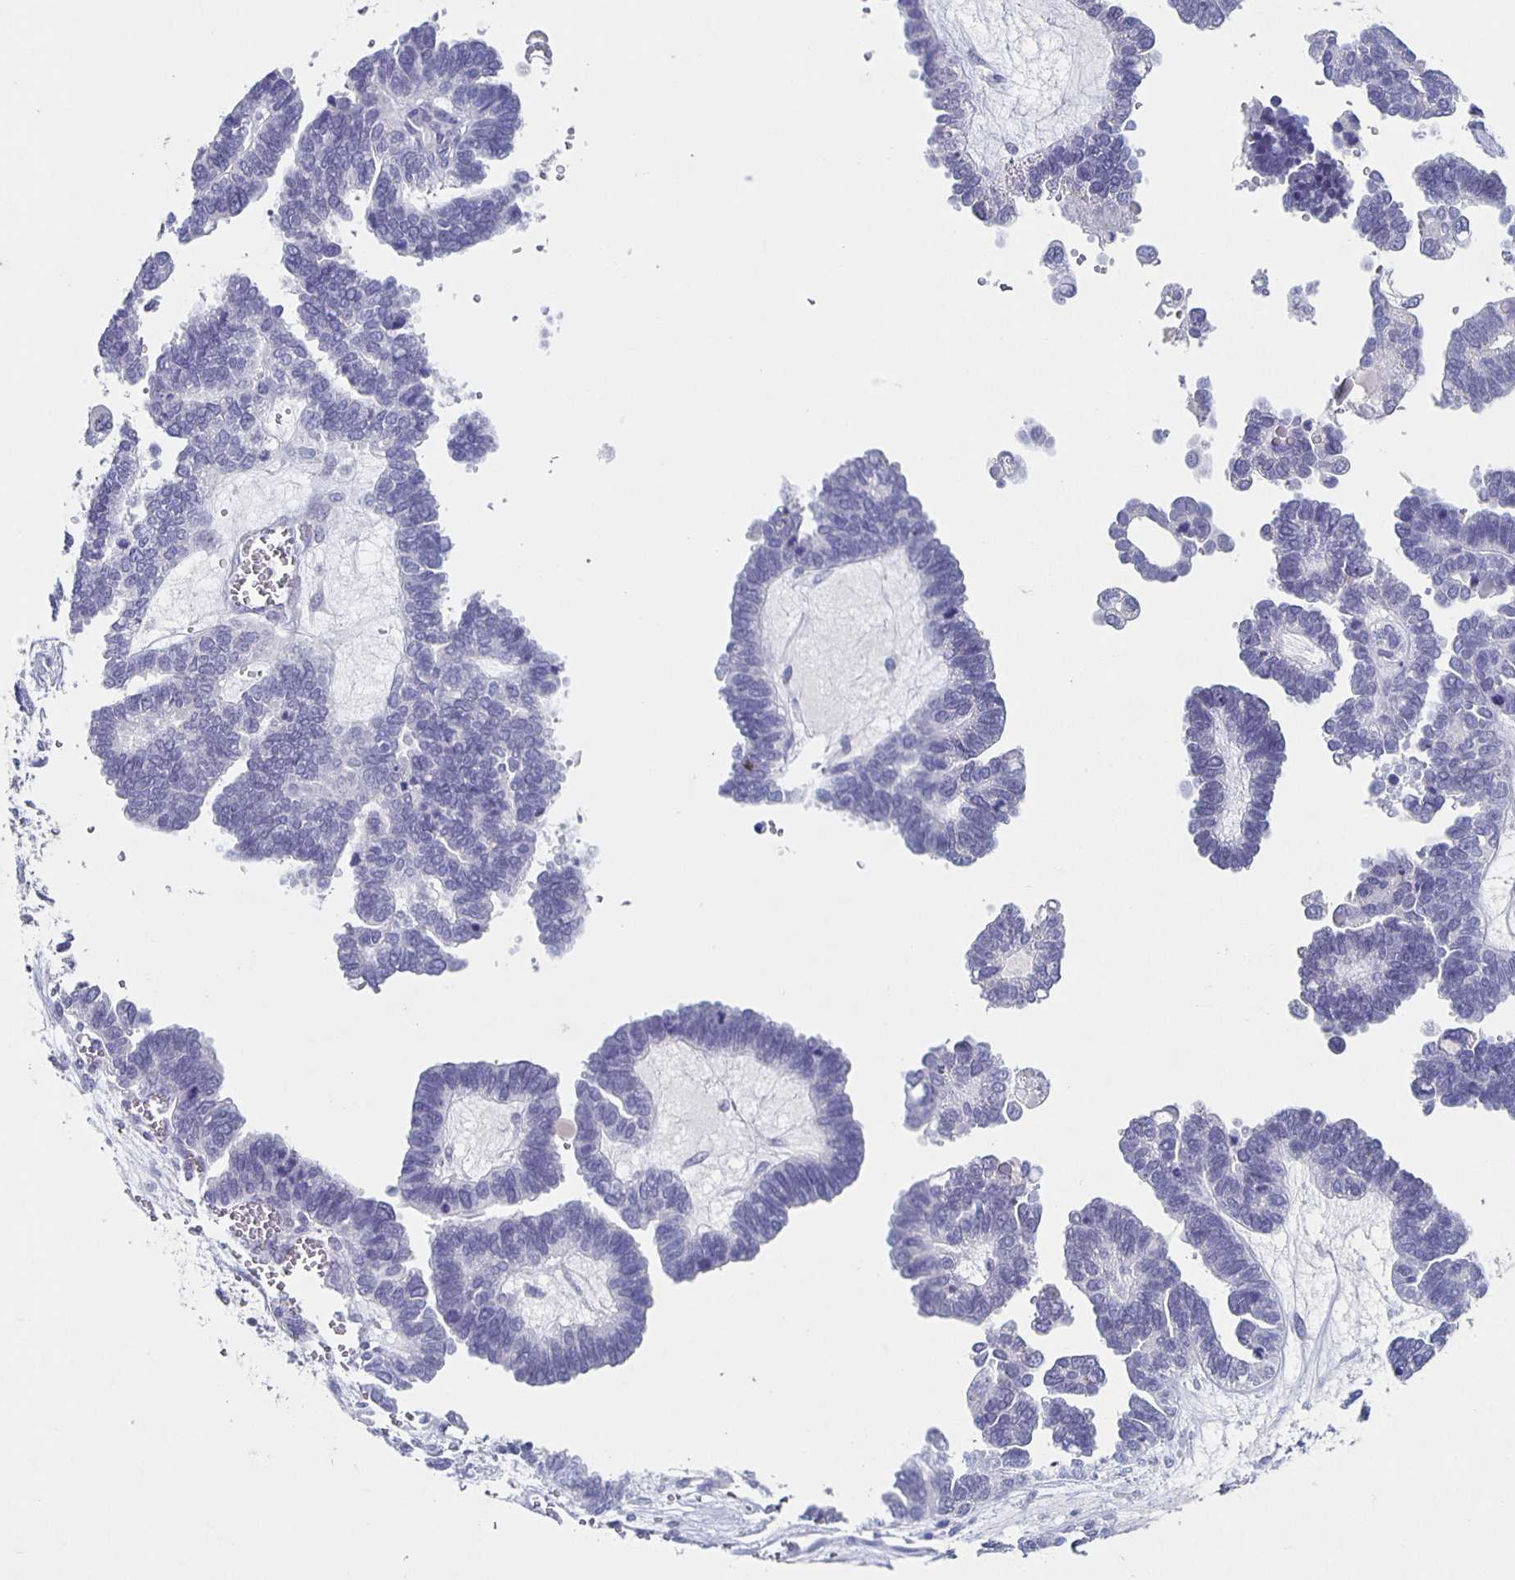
{"staining": {"intensity": "negative", "quantity": "none", "location": "none"}, "tissue": "ovarian cancer", "cell_type": "Tumor cells", "image_type": "cancer", "snomed": [{"axis": "morphology", "description": "Cystadenocarcinoma, serous, NOS"}, {"axis": "topography", "description": "Ovary"}], "caption": "High magnification brightfield microscopy of ovarian serous cystadenocarcinoma stained with DAB (brown) and counterstained with hematoxylin (blue): tumor cells show no significant positivity. (Brightfield microscopy of DAB IHC at high magnification).", "gene": "CARNS1", "patient": {"sex": "female", "age": 51}}